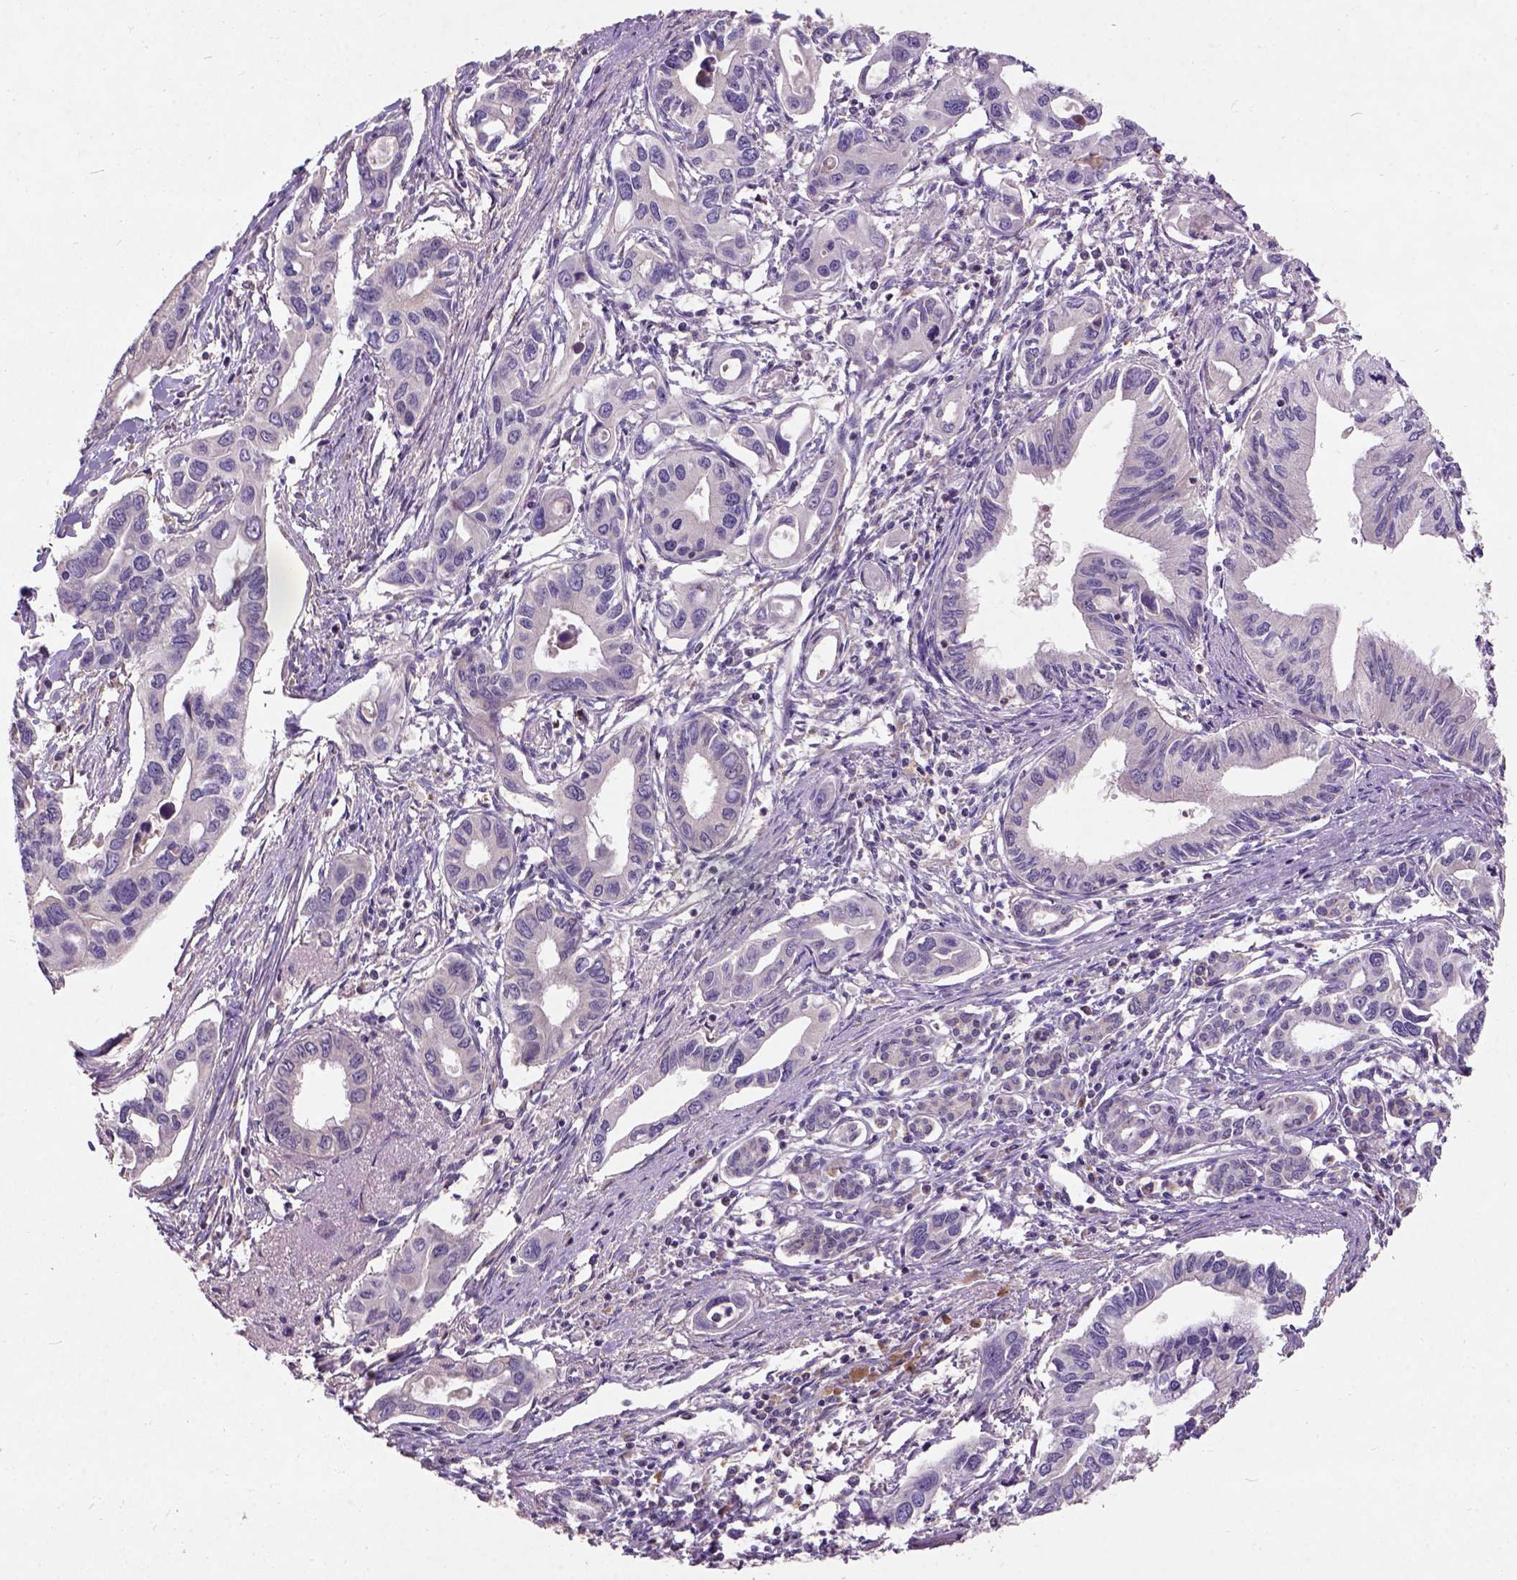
{"staining": {"intensity": "negative", "quantity": "none", "location": "none"}, "tissue": "pancreatic cancer", "cell_type": "Tumor cells", "image_type": "cancer", "snomed": [{"axis": "morphology", "description": "Adenocarcinoma, NOS"}, {"axis": "topography", "description": "Pancreas"}], "caption": "High magnification brightfield microscopy of adenocarcinoma (pancreatic) stained with DAB (brown) and counterstained with hematoxylin (blue): tumor cells show no significant positivity. (Stains: DAB IHC with hematoxylin counter stain, Microscopy: brightfield microscopy at high magnification).", "gene": "KBTBD8", "patient": {"sex": "male", "age": 60}}